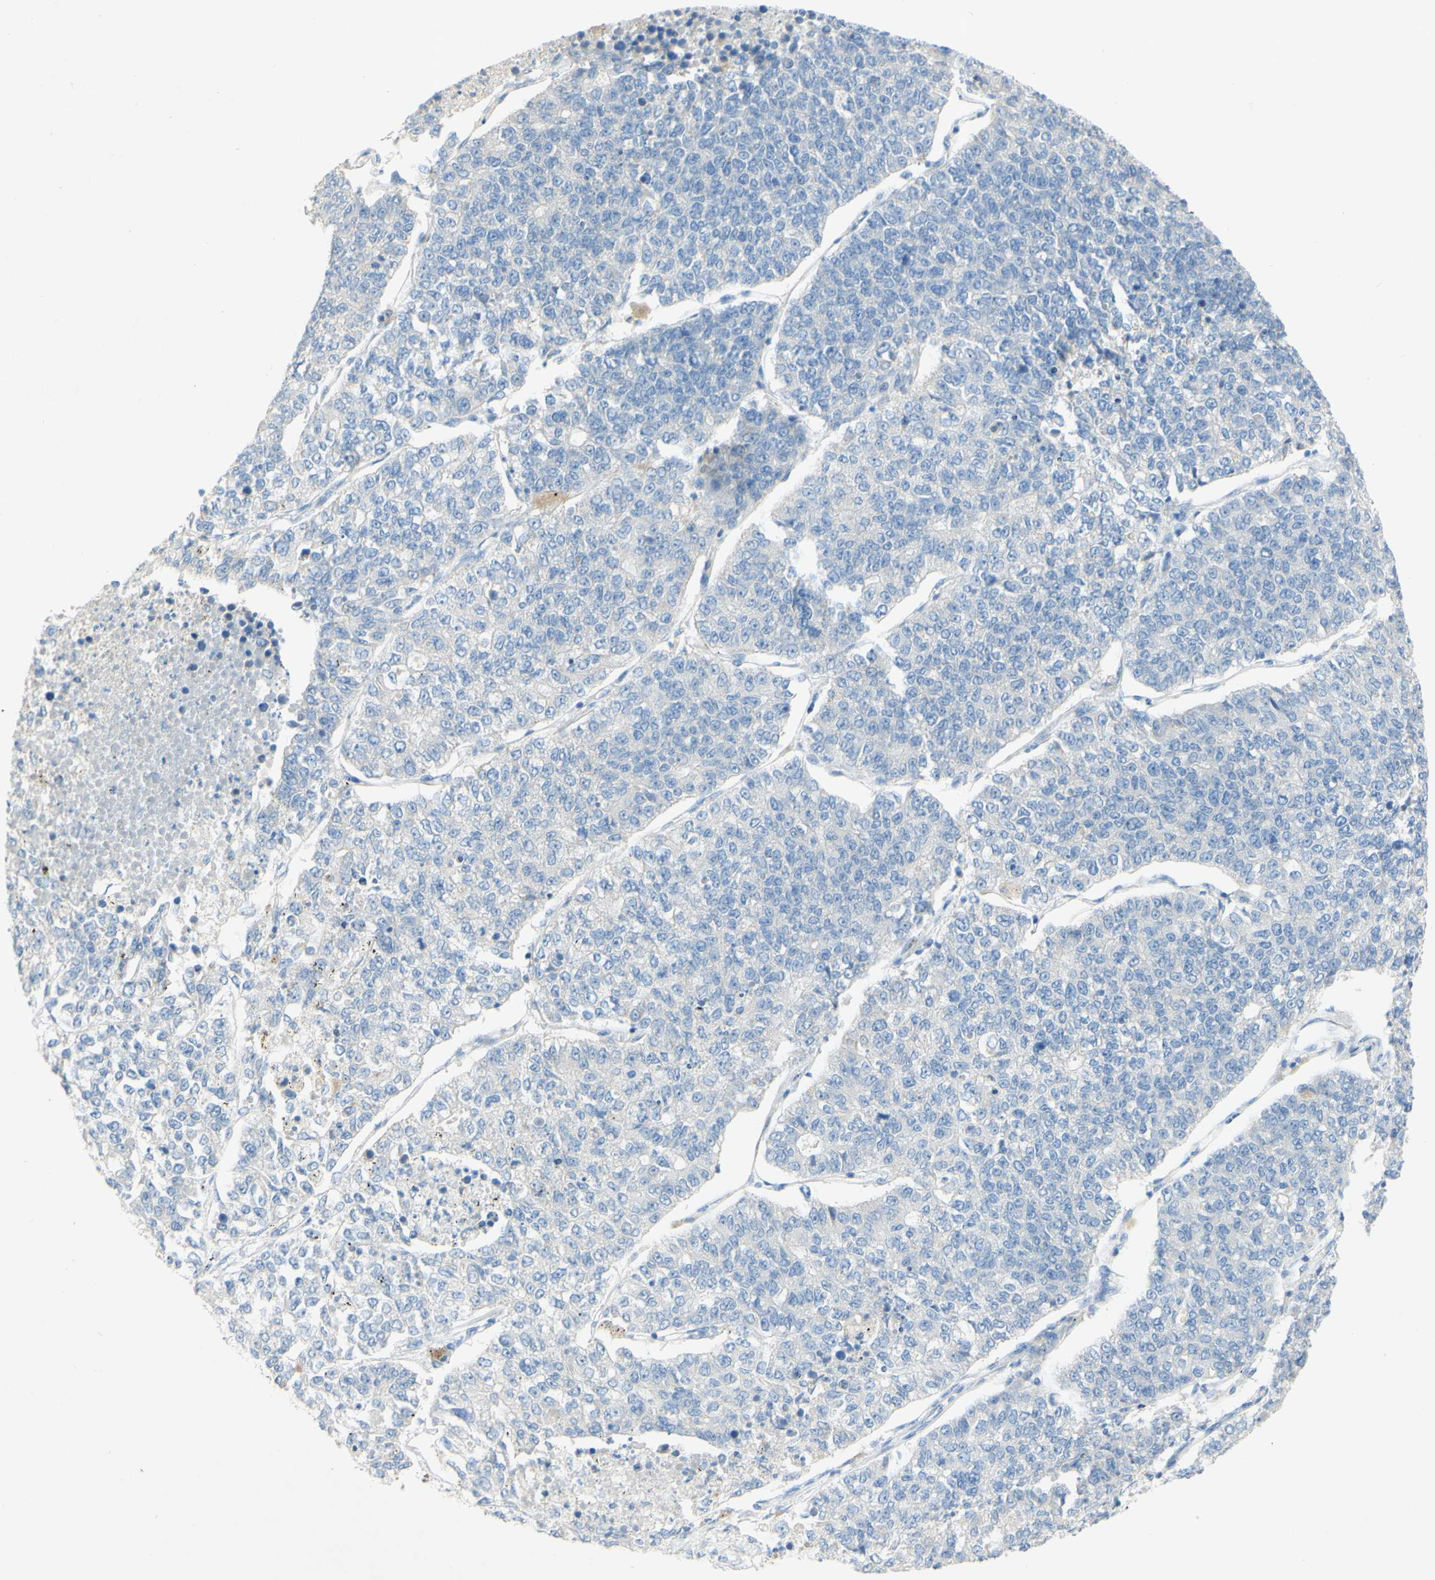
{"staining": {"intensity": "negative", "quantity": "none", "location": "none"}, "tissue": "lung cancer", "cell_type": "Tumor cells", "image_type": "cancer", "snomed": [{"axis": "morphology", "description": "Adenocarcinoma, NOS"}, {"axis": "topography", "description": "Lung"}], "caption": "This image is of lung cancer stained with IHC to label a protein in brown with the nuclei are counter-stained blue. There is no staining in tumor cells. (DAB (3,3'-diaminobenzidine) immunohistochemistry (IHC) visualized using brightfield microscopy, high magnification).", "gene": "ACADL", "patient": {"sex": "male", "age": 49}}